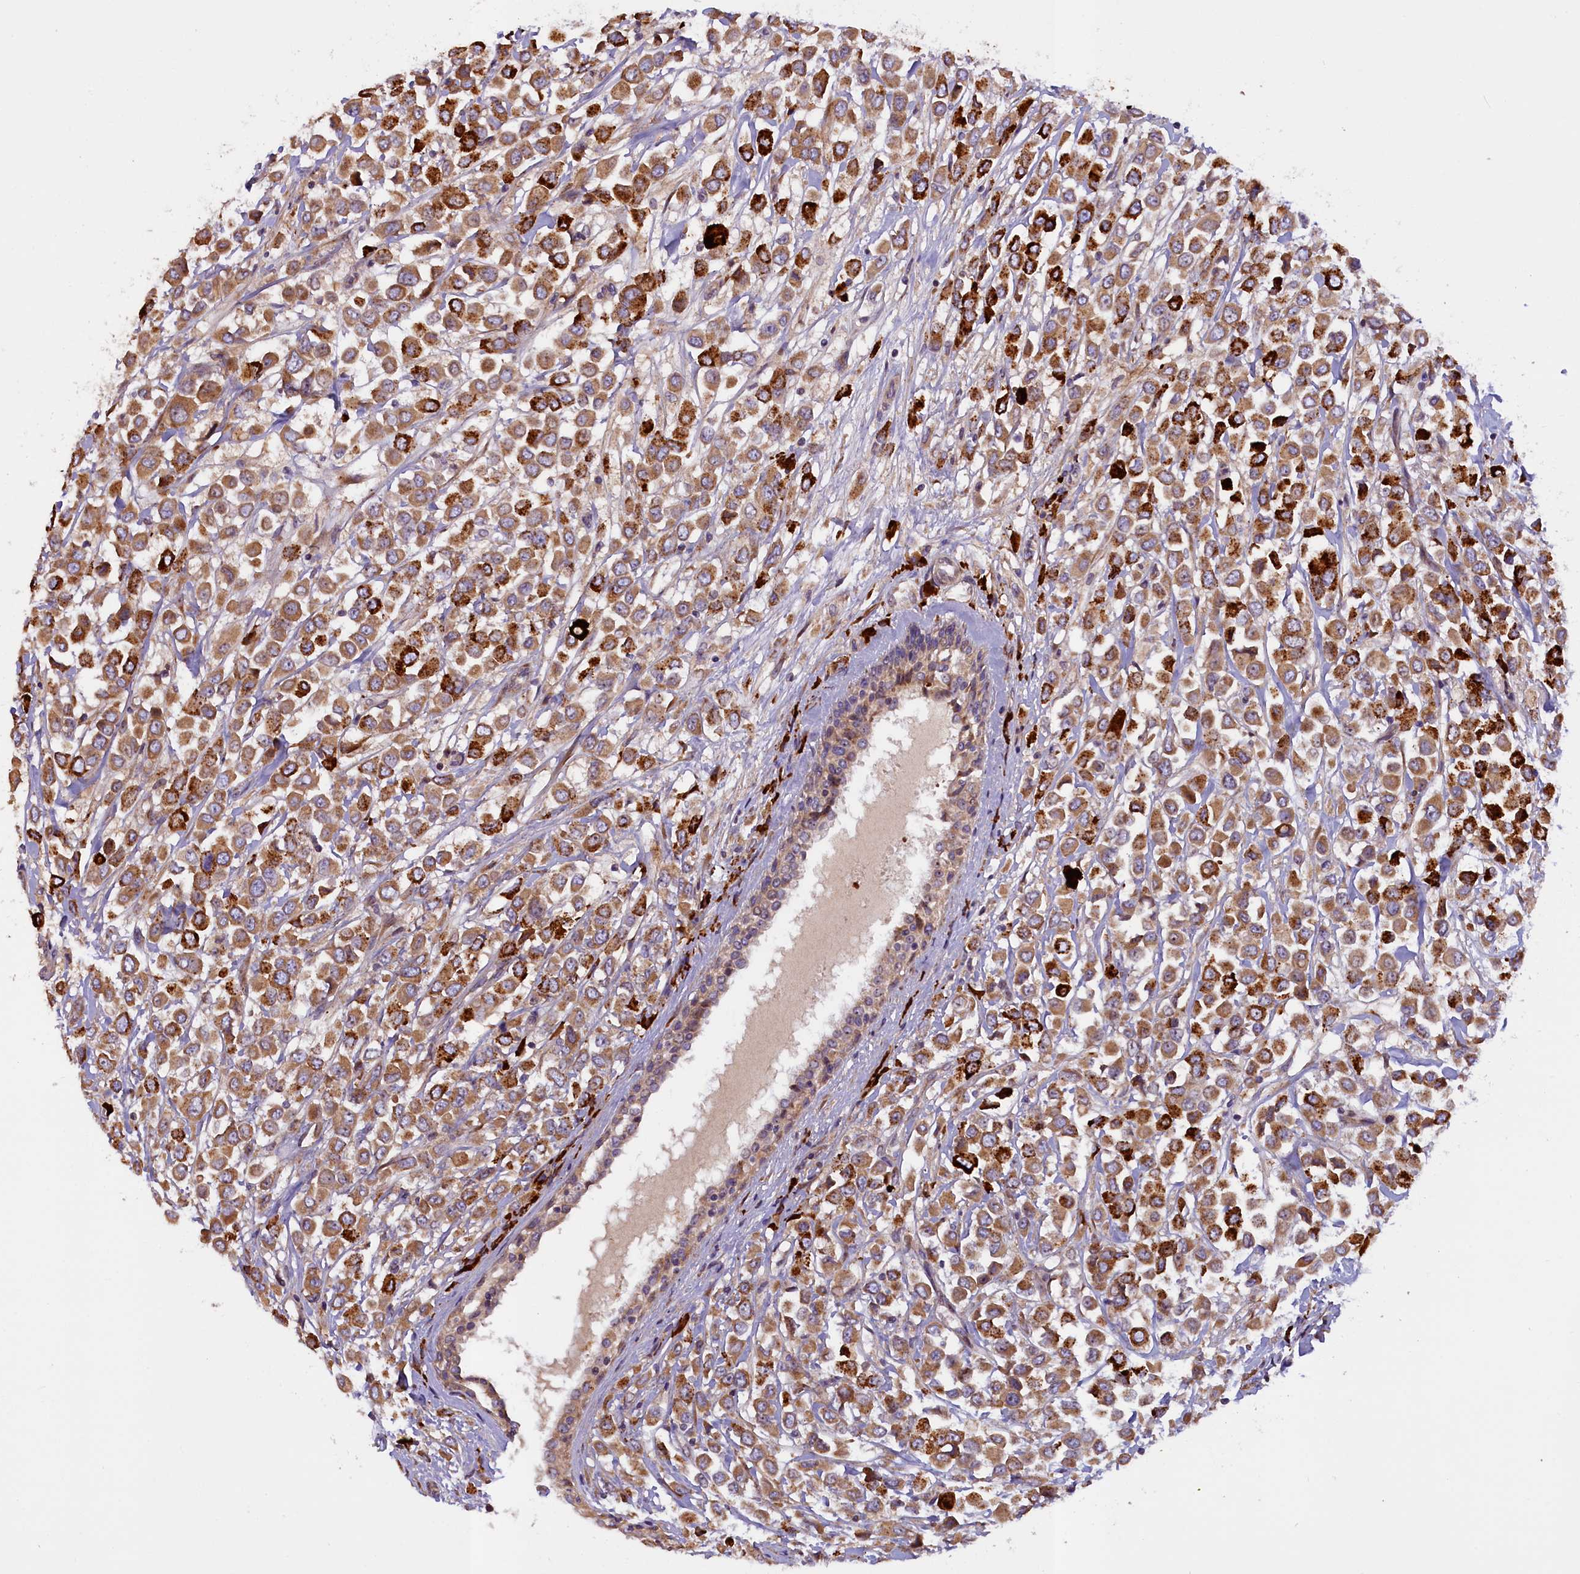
{"staining": {"intensity": "strong", "quantity": ">75%", "location": "cytoplasmic/membranous"}, "tissue": "breast cancer", "cell_type": "Tumor cells", "image_type": "cancer", "snomed": [{"axis": "morphology", "description": "Duct carcinoma"}, {"axis": "topography", "description": "Breast"}], "caption": "DAB immunohistochemical staining of breast intraductal carcinoma shows strong cytoplasmic/membranous protein expression in about >75% of tumor cells.", "gene": "FRY", "patient": {"sex": "female", "age": 61}}